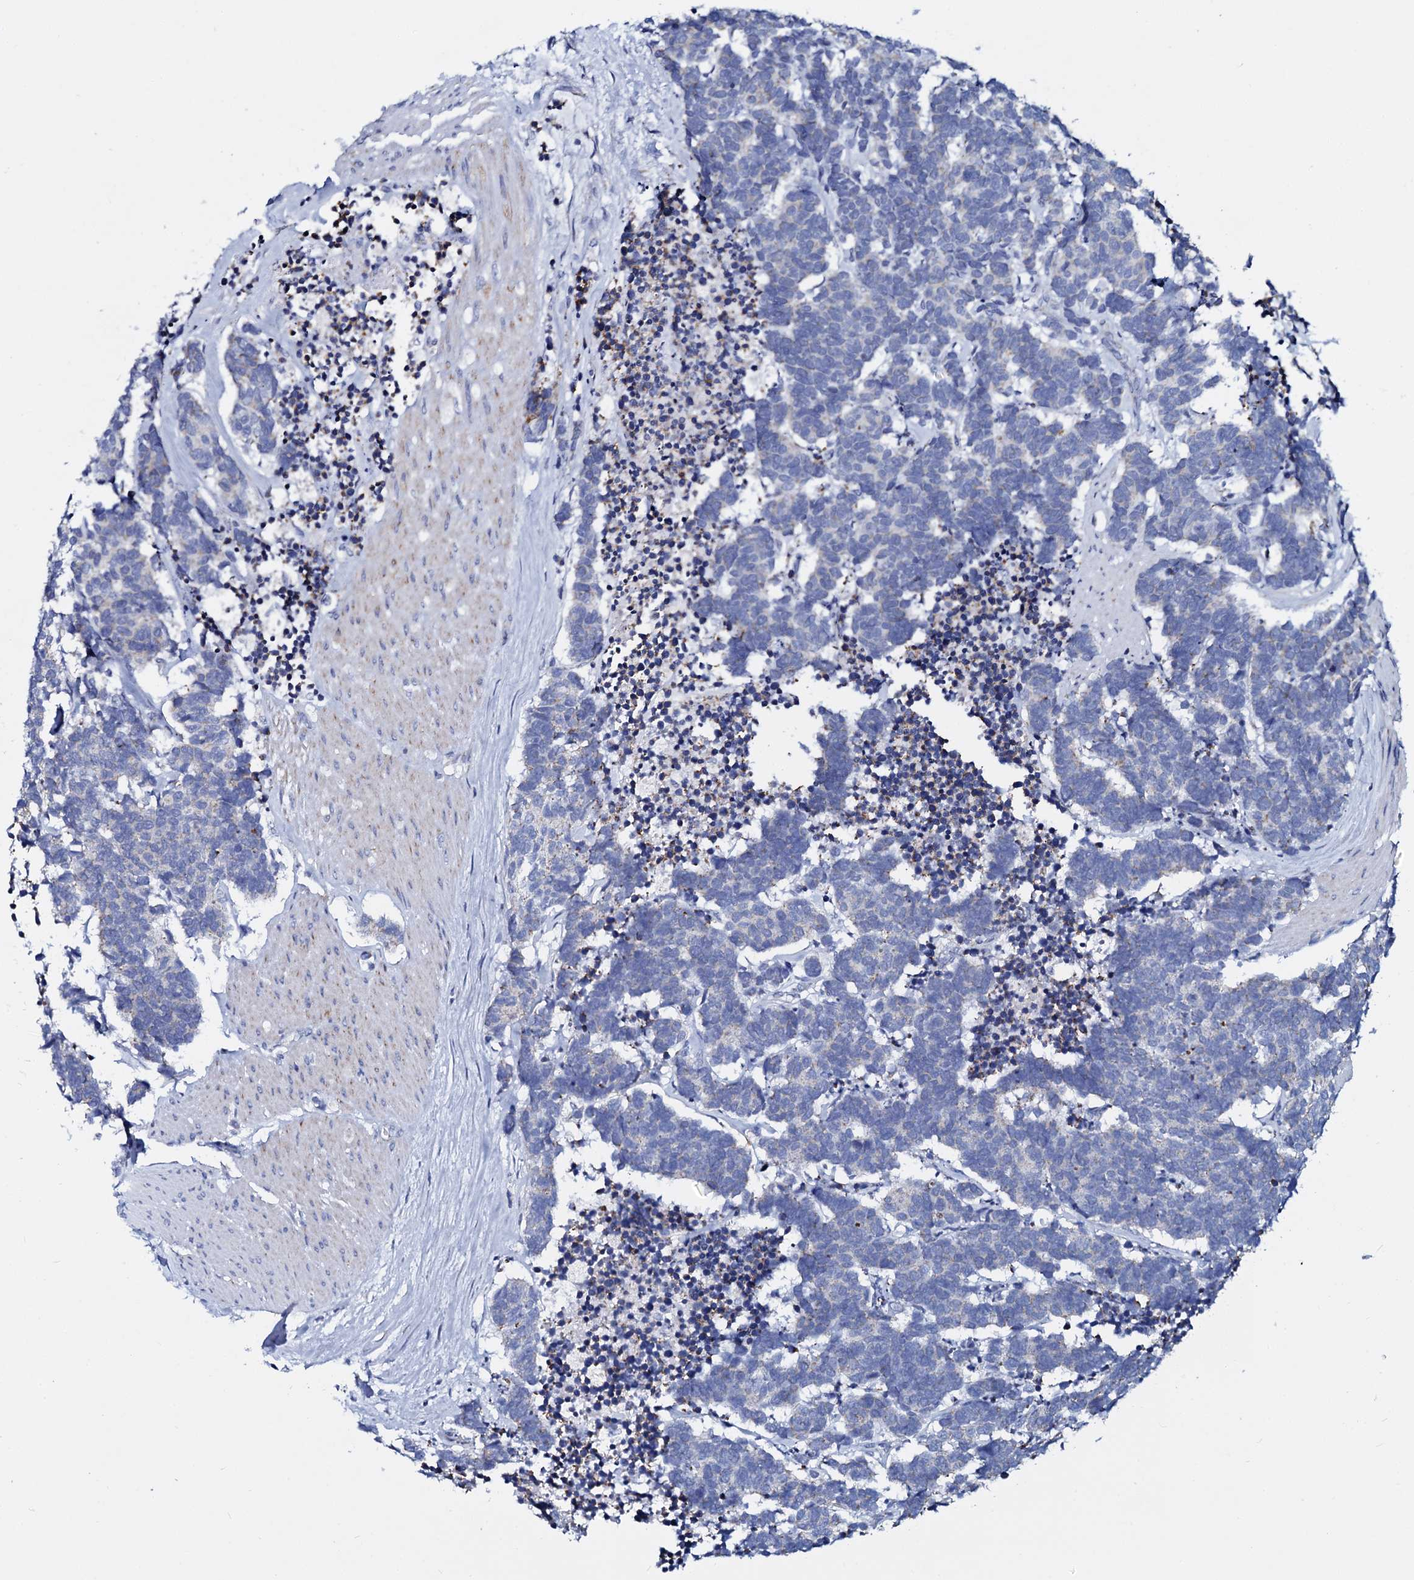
{"staining": {"intensity": "negative", "quantity": "none", "location": "none"}, "tissue": "carcinoid", "cell_type": "Tumor cells", "image_type": "cancer", "snomed": [{"axis": "morphology", "description": "Carcinoma, NOS"}, {"axis": "morphology", "description": "Carcinoid, malignant, NOS"}, {"axis": "topography", "description": "Urinary bladder"}], "caption": "Carcinoid stained for a protein using IHC reveals no positivity tumor cells.", "gene": "SLC37A4", "patient": {"sex": "male", "age": 57}}